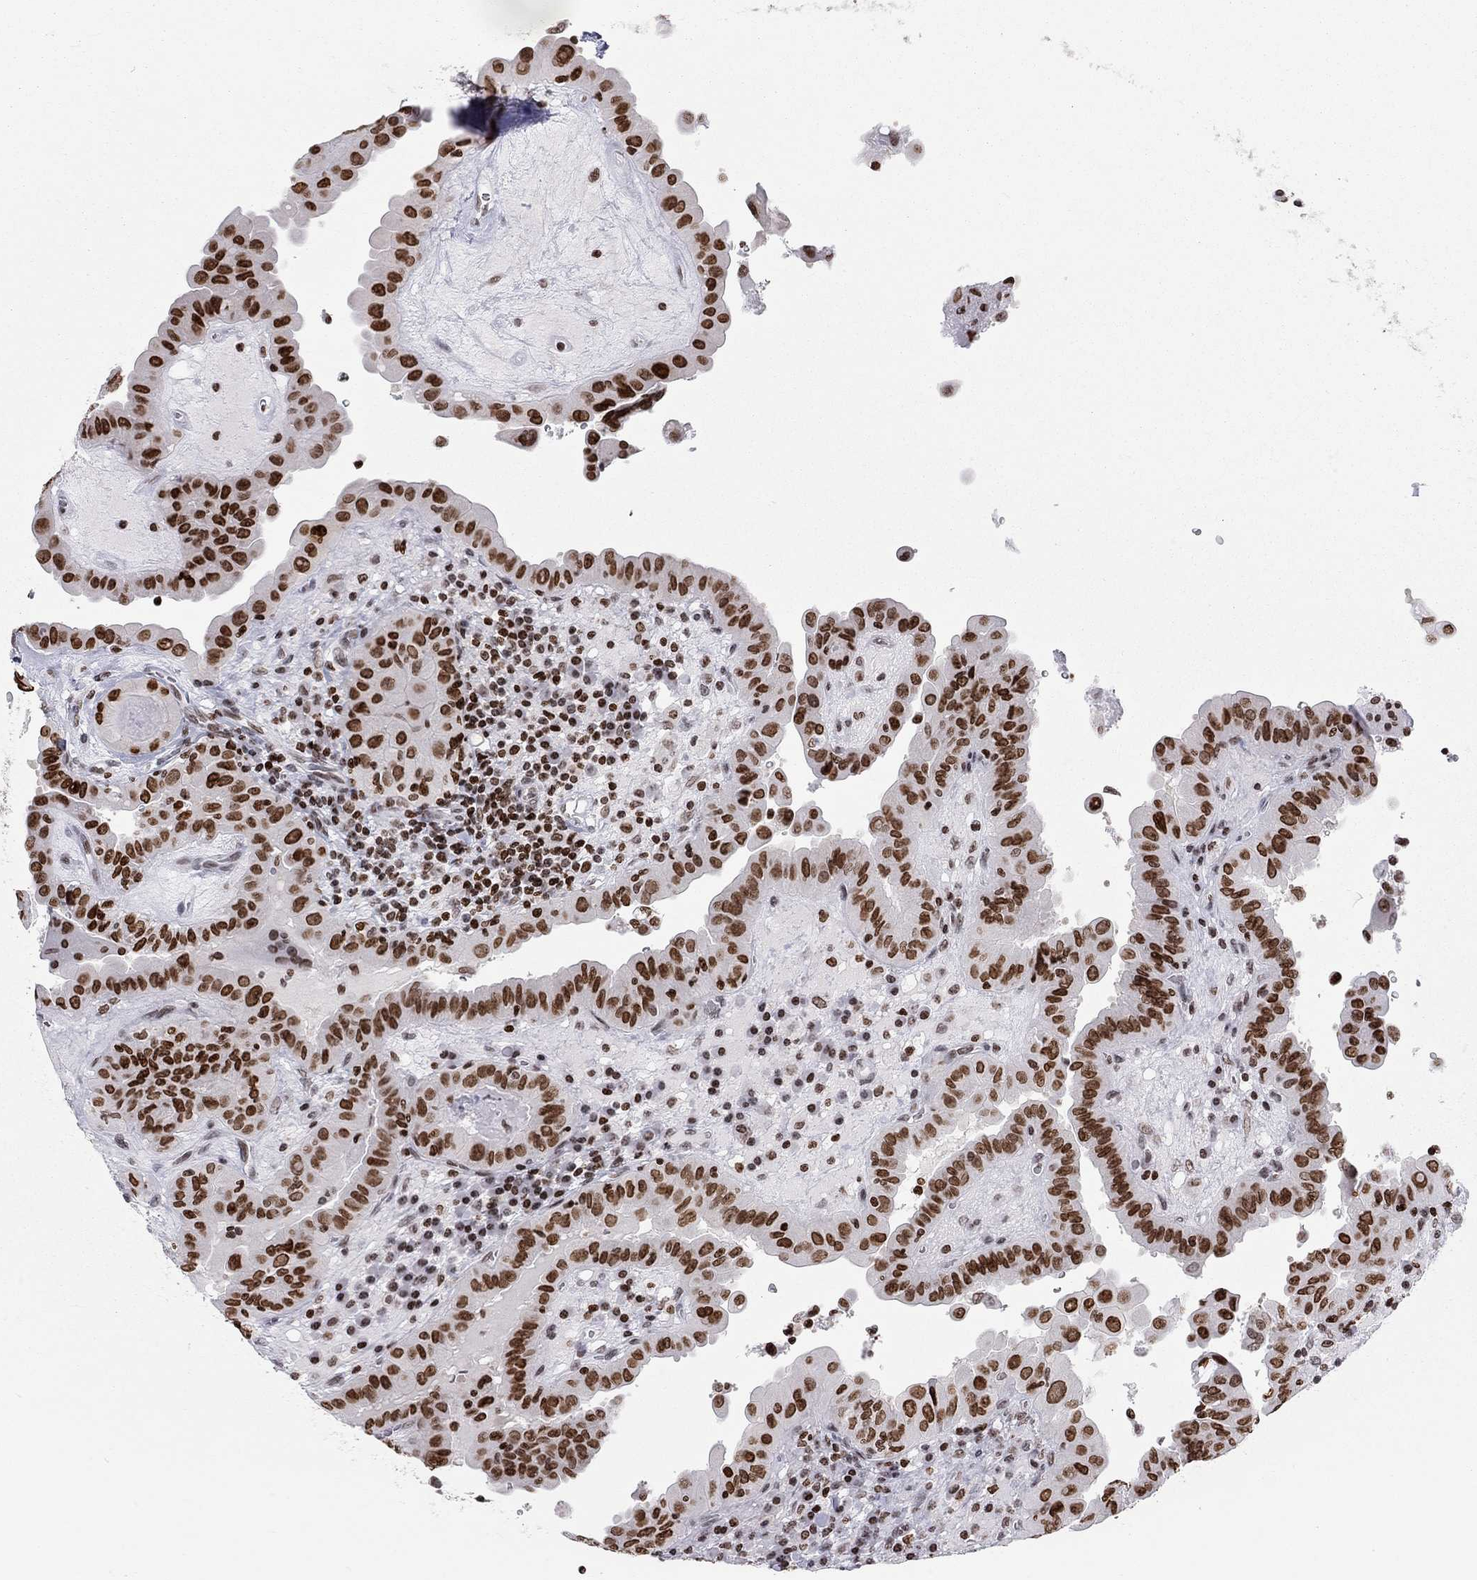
{"staining": {"intensity": "strong", "quantity": ">75%", "location": "nuclear"}, "tissue": "thyroid cancer", "cell_type": "Tumor cells", "image_type": "cancer", "snomed": [{"axis": "morphology", "description": "Papillary adenocarcinoma, NOS"}, {"axis": "topography", "description": "Thyroid gland"}], "caption": "This image shows immunohistochemistry staining of human papillary adenocarcinoma (thyroid), with high strong nuclear staining in approximately >75% of tumor cells.", "gene": "H2AX", "patient": {"sex": "female", "age": 37}}